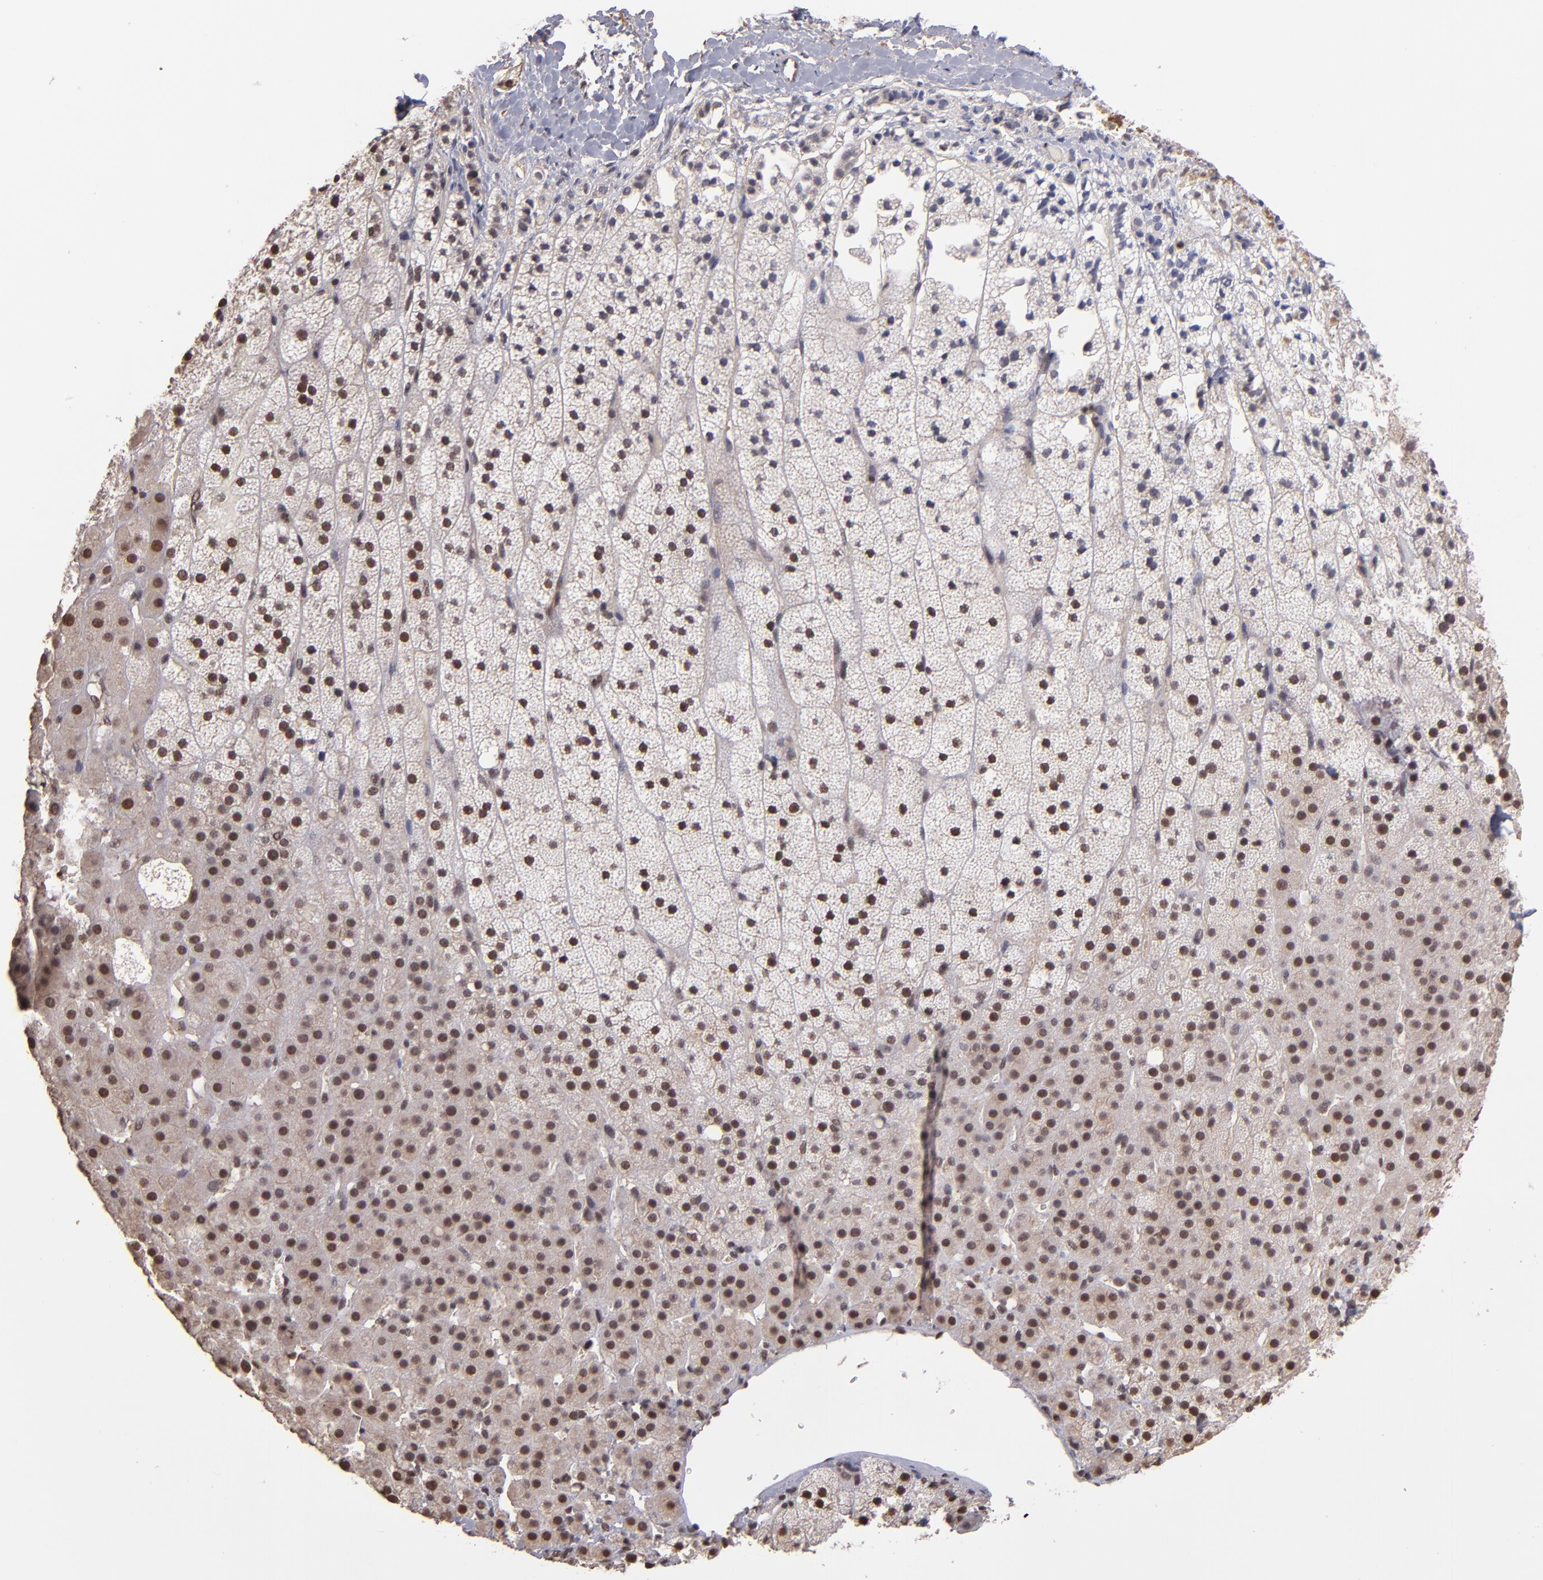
{"staining": {"intensity": "moderate", "quantity": ">75%", "location": "nuclear"}, "tissue": "adrenal gland", "cell_type": "Glandular cells", "image_type": "normal", "snomed": [{"axis": "morphology", "description": "Normal tissue, NOS"}, {"axis": "topography", "description": "Adrenal gland"}], "caption": "The image demonstrates staining of unremarkable adrenal gland, revealing moderate nuclear protein staining (brown color) within glandular cells. The staining was performed using DAB (3,3'-diaminobenzidine), with brown indicating positive protein expression. Nuclei are stained blue with hematoxylin.", "gene": "TERF2", "patient": {"sex": "male", "age": 35}}